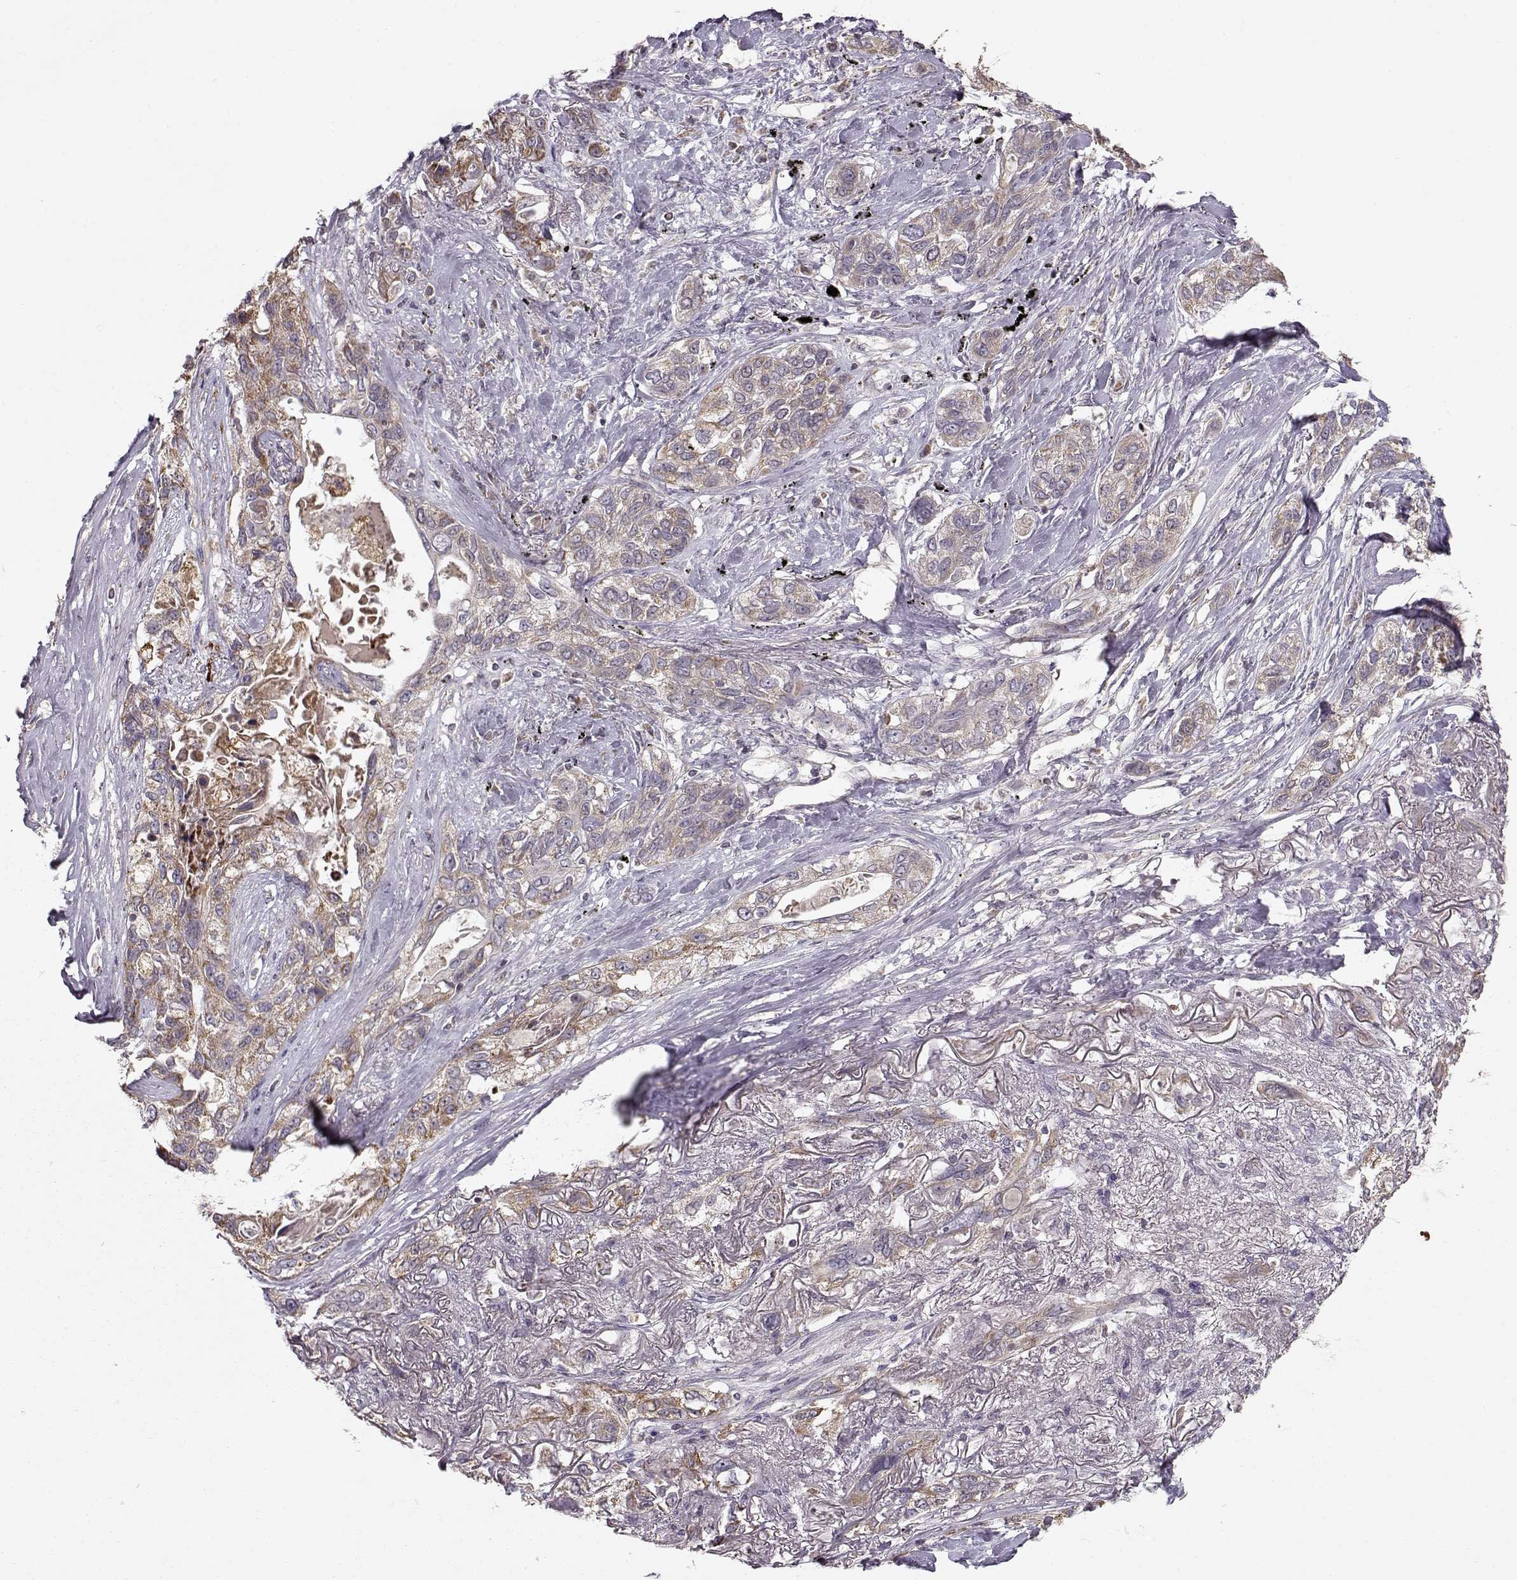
{"staining": {"intensity": "moderate", "quantity": ">75%", "location": "cytoplasmic/membranous"}, "tissue": "lung cancer", "cell_type": "Tumor cells", "image_type": "cancer", "snomed": [{"axis": "morphology", "description": "Squamous cell carcinoma, NOS"}, {"axis": "topography", "description": "Lung"}], "caption": "An immunohistochemistry (IHC) image of tumor tissue is shown. Protein staining in brown highlights moderate cytoplasmic/membranous positivity in squamous cell carcinoma (lung) within tumor cells.", "gene": "CMTM3", "patient": {"sex": "female", "age": 70}}